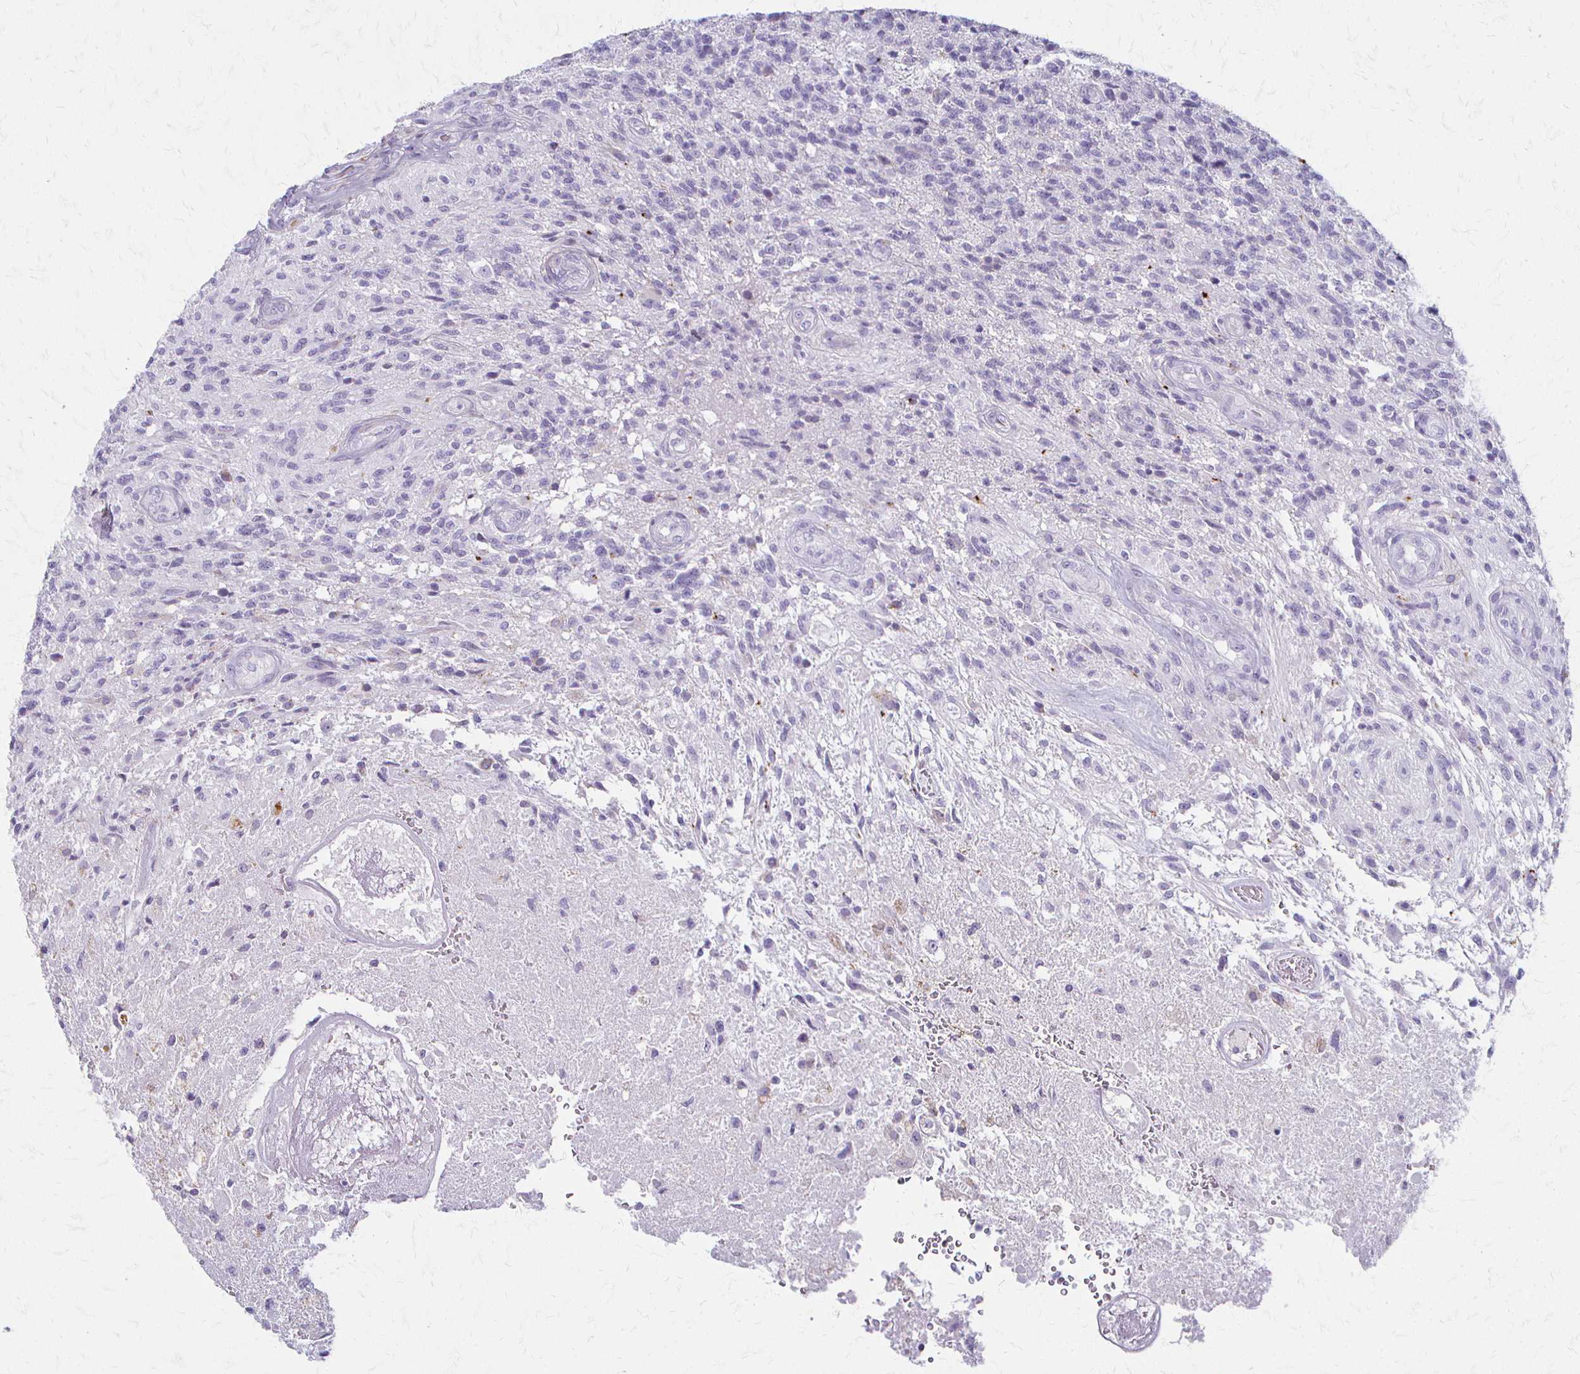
{"staining": {"intensity": "negative", "quantity": "none", "location": "none"}, "tissue": "glioma", "cell_type": "Tumor cells", "image_type": "cancer", "snomed": [{"axis": "morphology", "description": "Glioma, malignant, High grade"}, {"axis": "topography", "description": "Brain"}], "caption": "Tumor cells show no significant protein staining in glioma.", "gene": "ACP5", "patient": {"sex": "male", "age": 56}}